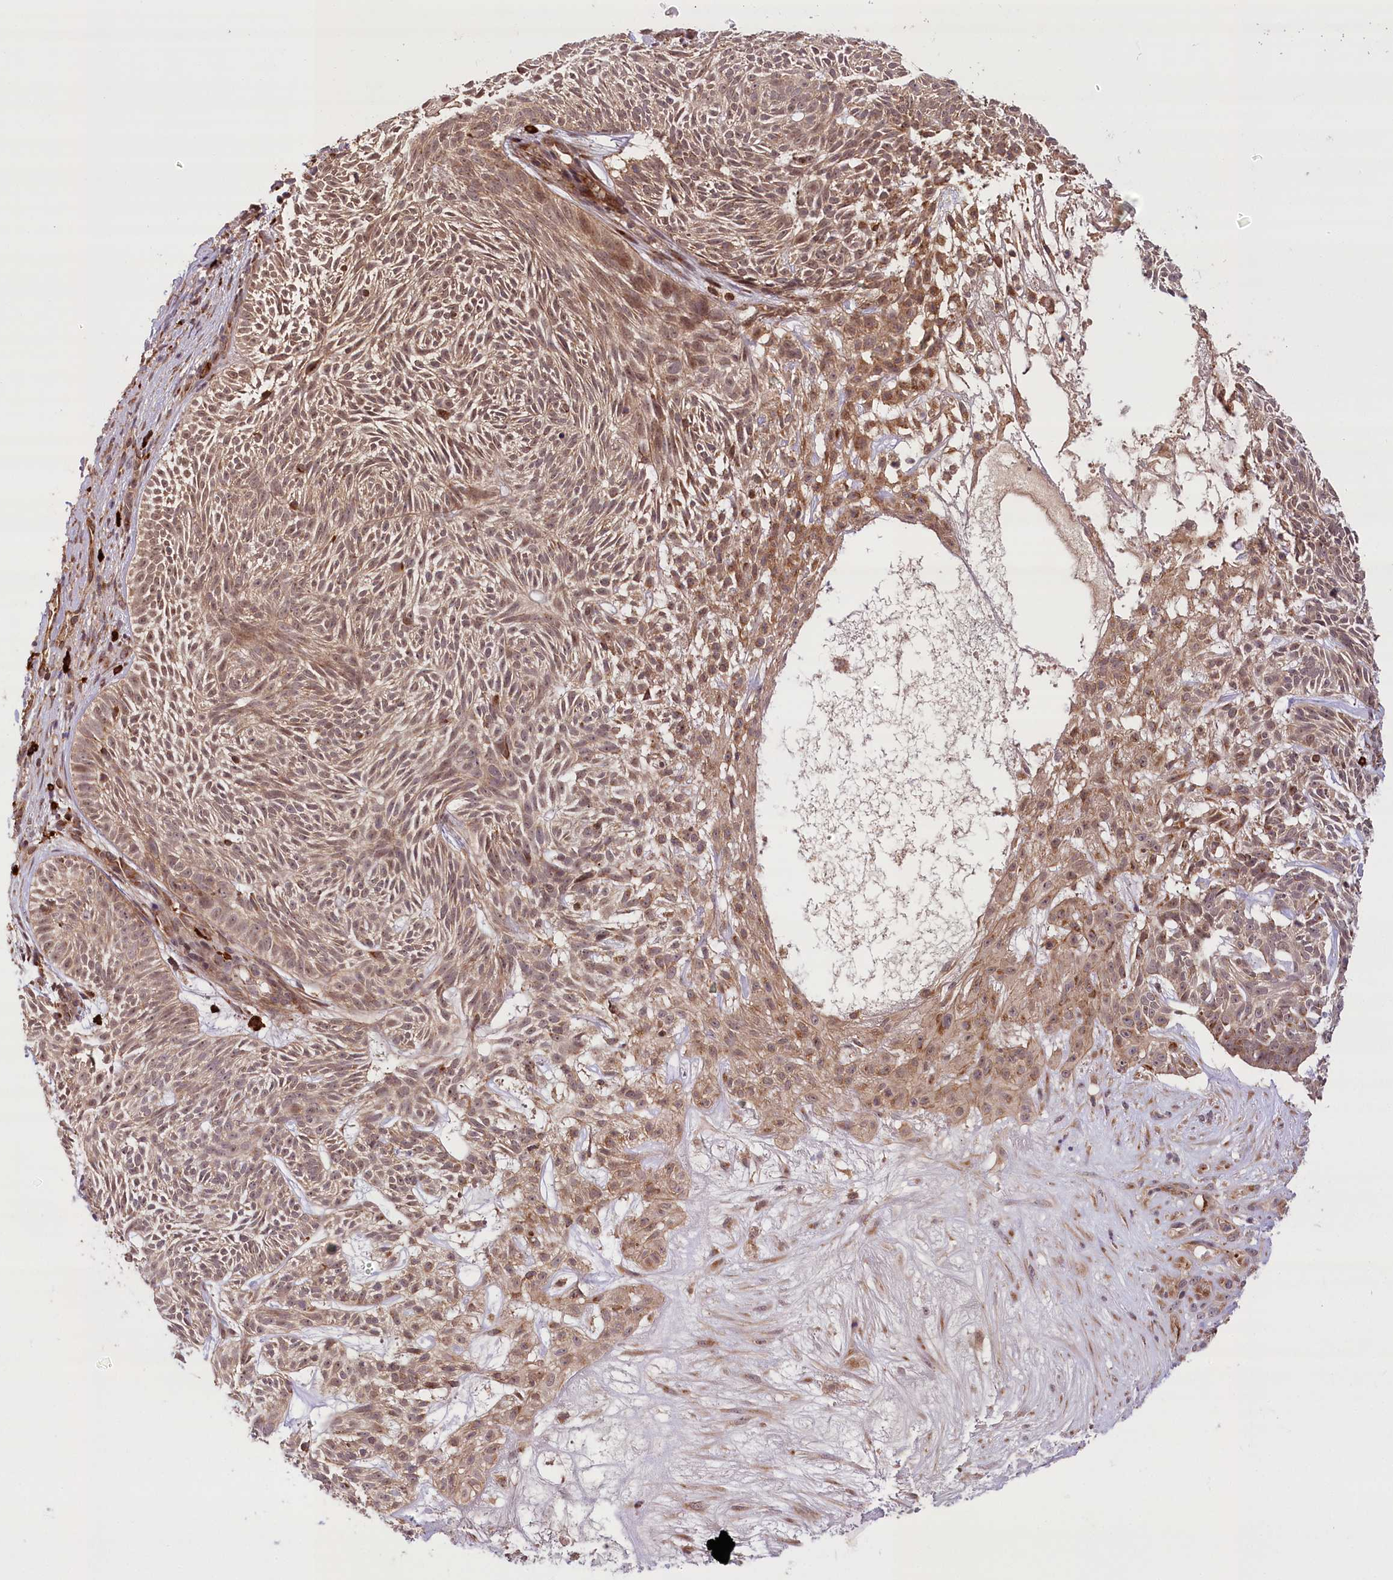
{"staining": {"intensity": "moderate", "quantity": ">75%", "location": "cytoplasmic/membranous,nuclear"}, "tissue": "skin cancer", "cell_type": "Tumor cells", "image_type": "cancer", "snomed": [{"axis": "morphology", "description": "Basal cell carcinoma"}, {"axis": "topography", "description": "Skin"}], "caption": "This is a photomicrograph of immunohistochemistry (IHC) staining of skin cancer, which shows moderate positivity in the cytoplasmic/membranous and nuclear of tumor cells.", "gene": "CARD19", "patient": {"sex": "male", "age": 75}}